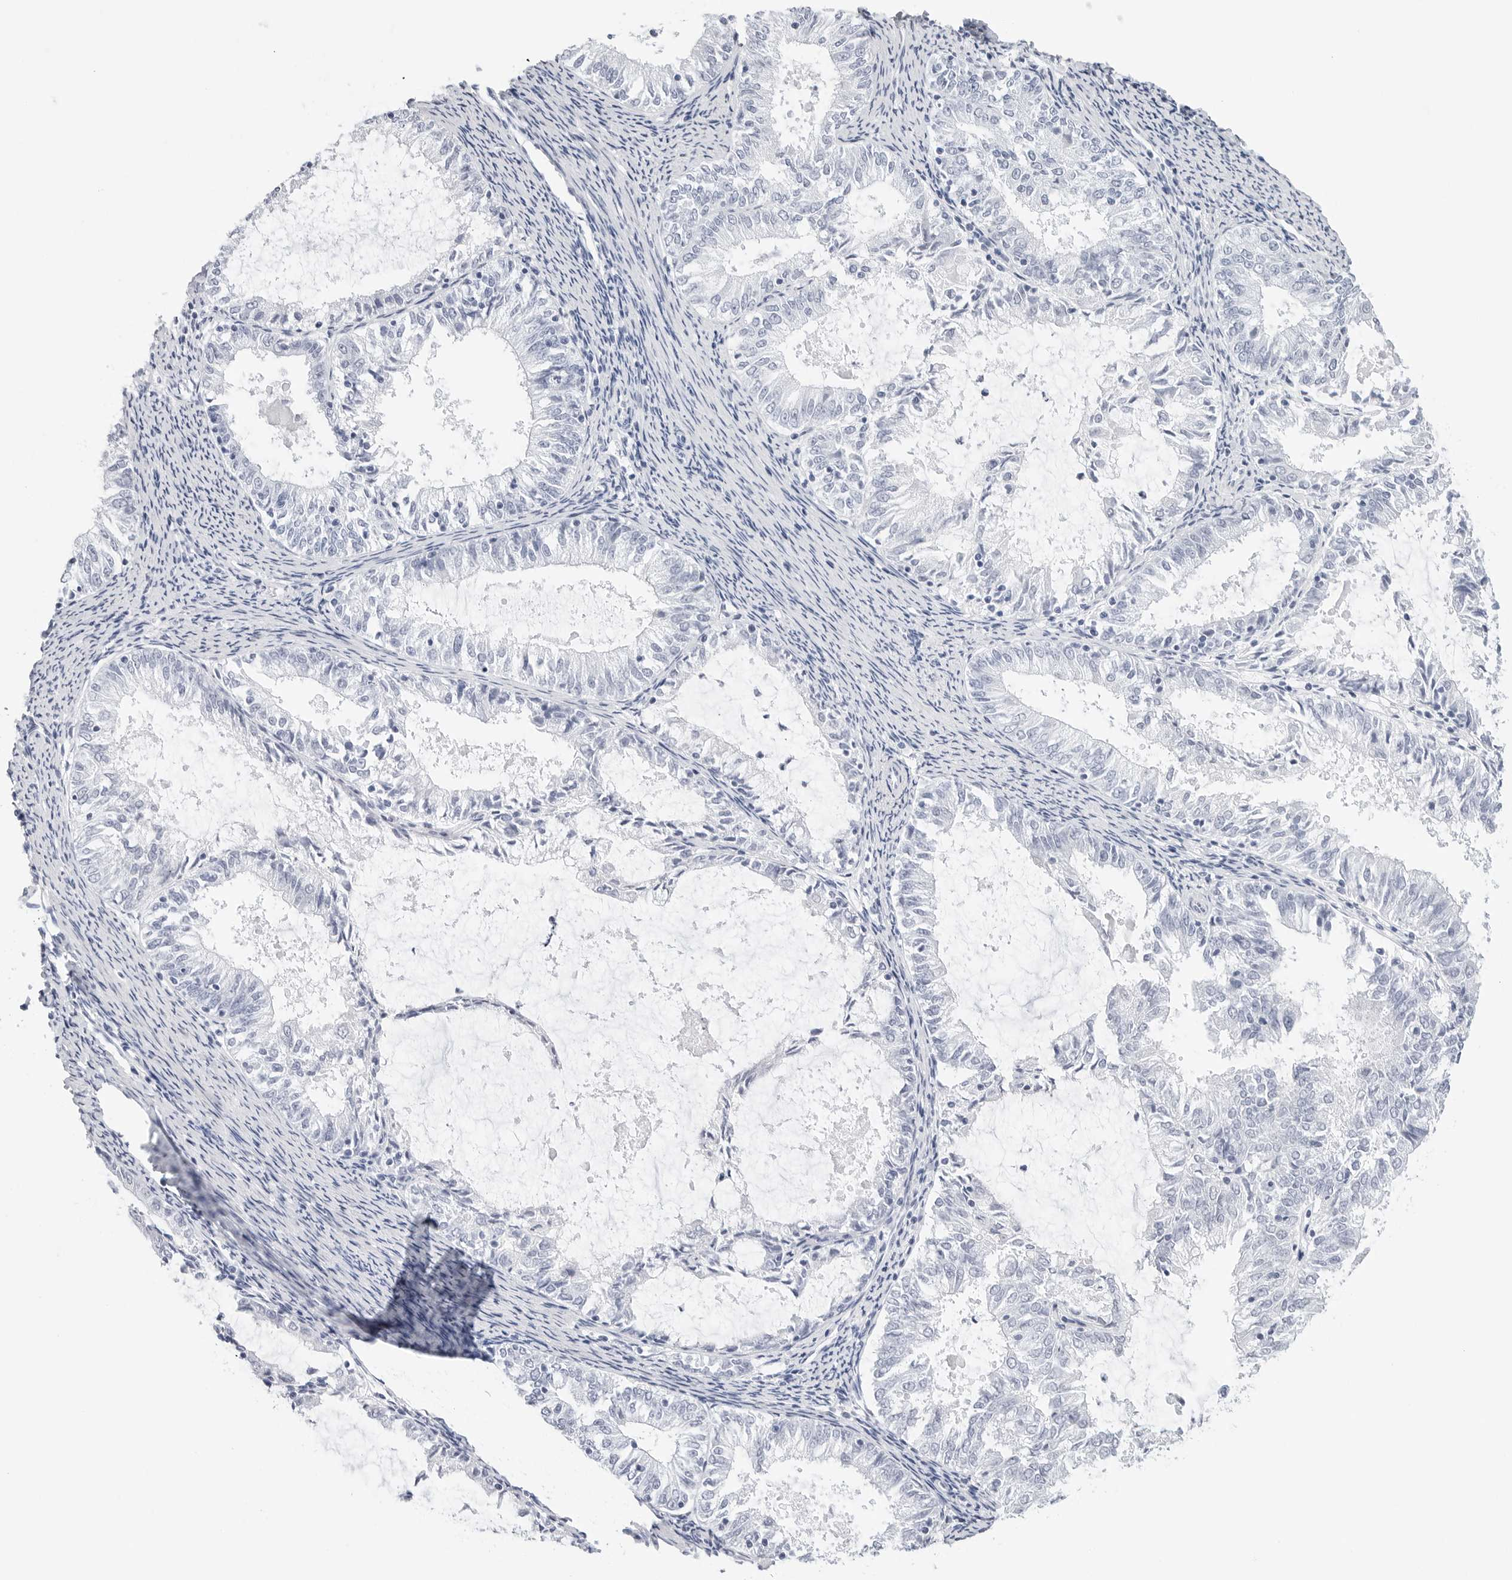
{"staining": {"intensity": "negative", "quantity": "none", "location": "none"}, "tissue": "endometrial cancer", "cell_type": "Tumor cells", "image_type": "cancer", "snomed": [{"axis": "morphology", "description": "Adenocarcinoma, NOS"}, {"axis": "topography", "description": "Endometrium"}], "caption": "Tumor cells show no significant positivity in endometrial cancer.", "gene": "SLC19A1", "patient": {"sex": "female", "age": 57}}